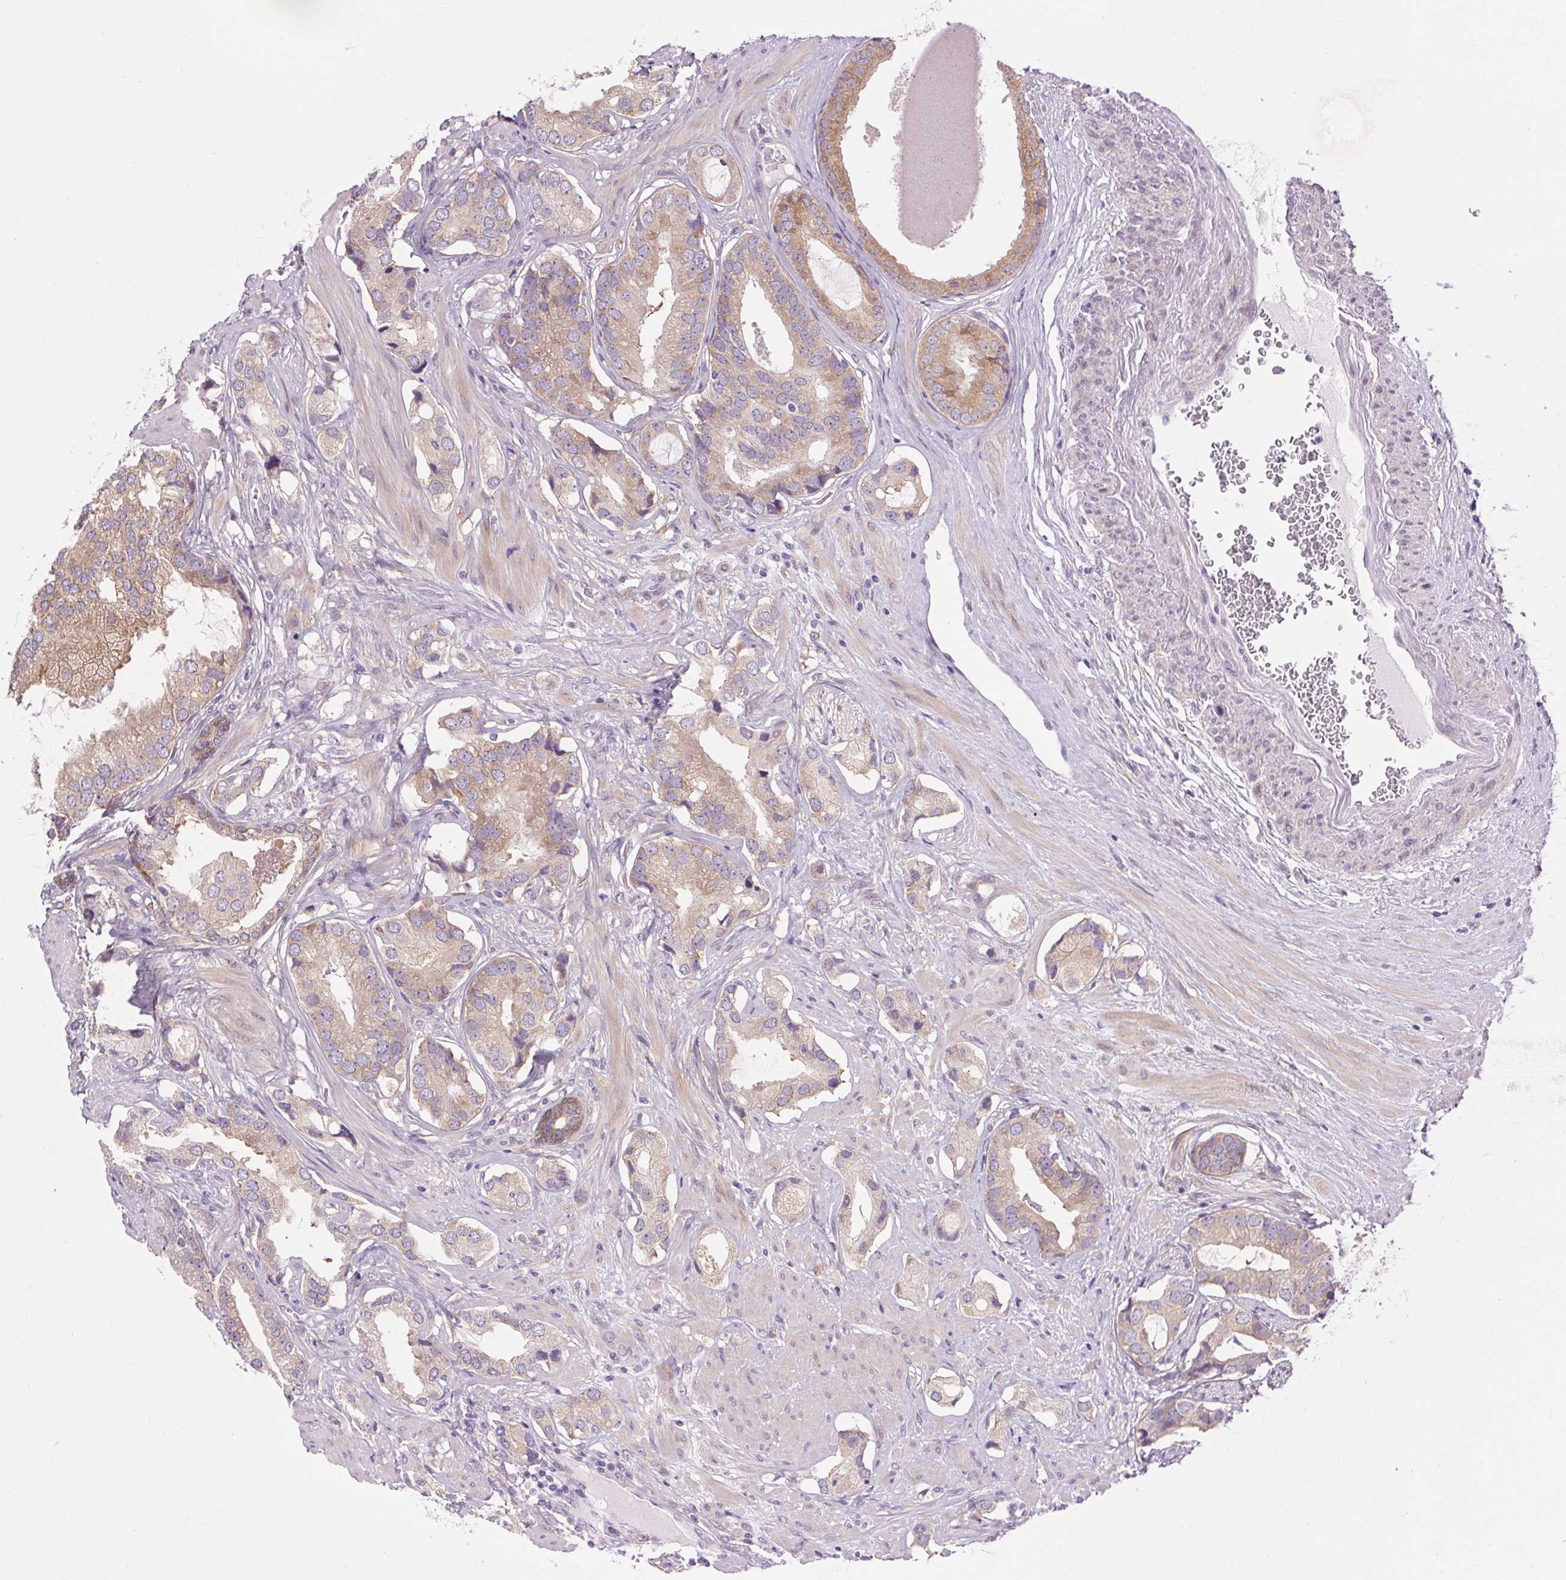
{"staining": {"intensity": "moderate", "quantity": "<25%", "location": "cytoplasmic/membranous"}, "tissue": "prostate cancer", "cell_type": "Tumor cells", "image_type": "cancer", "snomed": [{"axis": "morphology", "description": "Adenocarcinoma, Low grade"}, {"axis": "topography", "description": "Prostate"}], "caption": "Prostate cancer (adenocarcinoma (low-grade)) tissue displays moderate cytoplasmic/membranous staining in about <25% of tumor cells", "gene": "SOWAHC", "patient": {"sex": "male", "age": 61}}